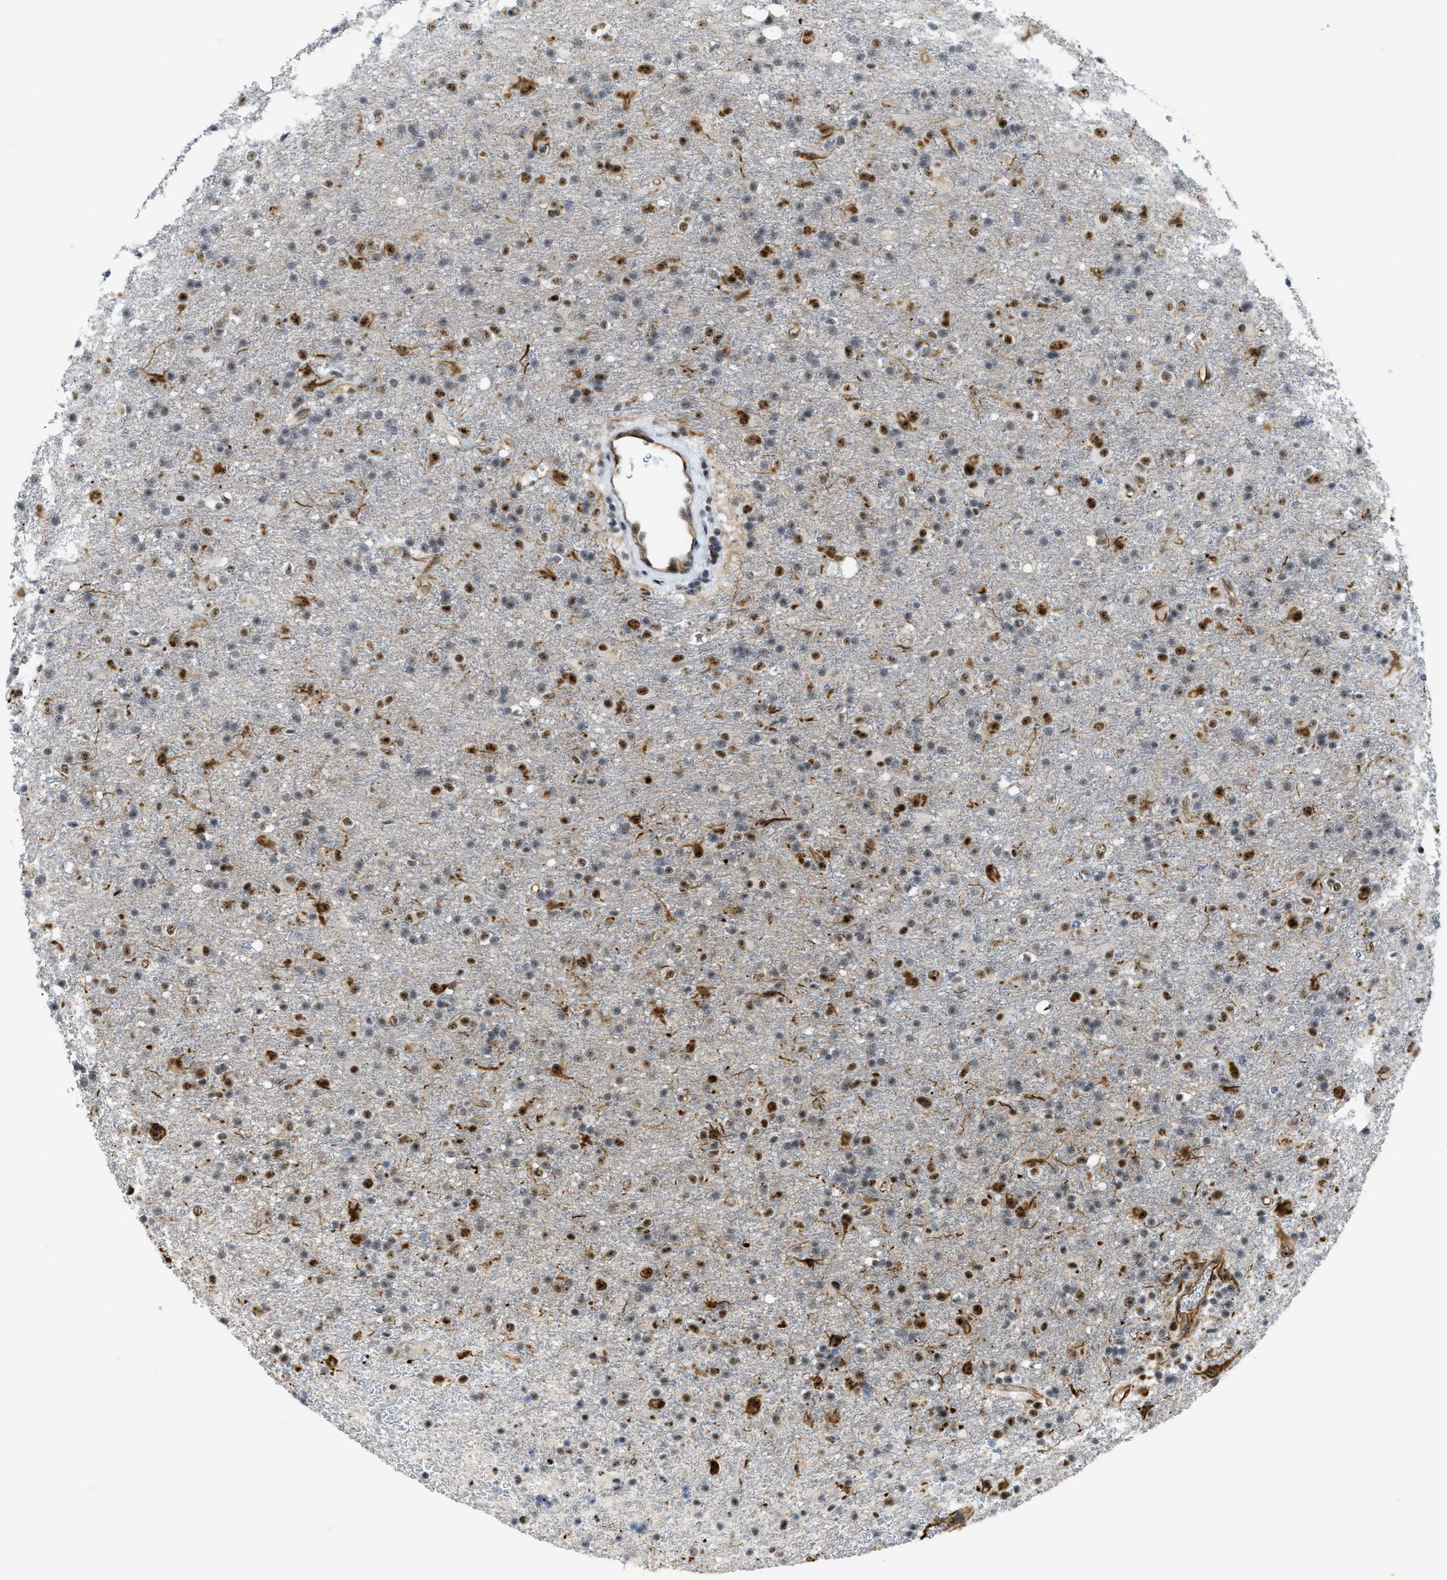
{"staining": {"intensity": "moderate", "quantity": ">75%", "location": "nuclear"}, "tissue": "glioma", "cell_type": "Tumor cells", "image_type": "cancer", "snomed": [{"axis": "morphology", "description": "Glioma, malignant, Low grade"}, {"axis": "topography", "description": "Brain"}], "caption": "Low-grade glioma (malignant) stained with a brown dye exhibits moderate nuclear positive expression in about >75% of tumor cells.", "gene": "LRRC8B", "patient": {"sex": "male", "age": 65}}